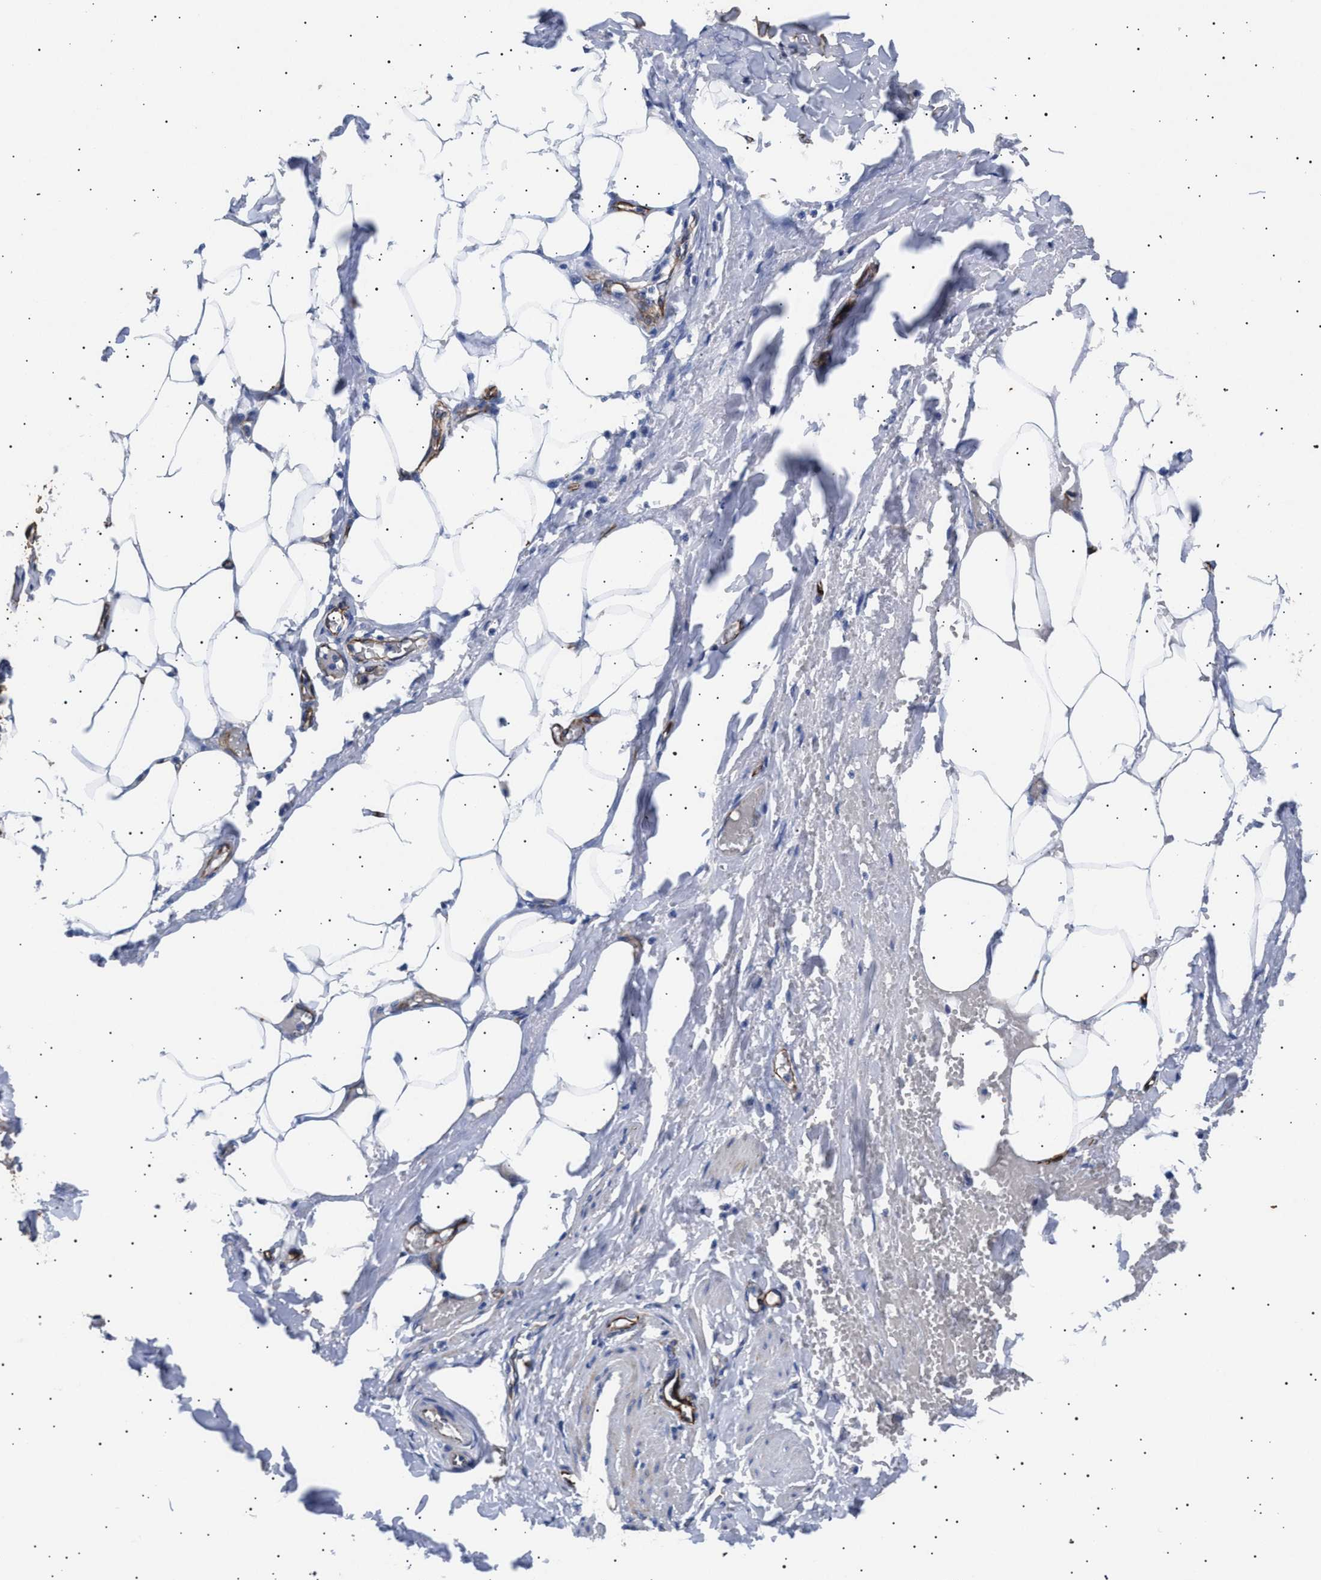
{"staining": {"intensity": "negative", "quantity": "none", "location": "none"}, "tissue": "adipose tissue", "cell_type": "Adipocytes", "image_type": "normal", "snomed": [{"axis": "morphology", "description": "Normal tissue, NOS"}, {"axis": "topography", "description": "Soft tissue"}, {"axis": "topography", "description": "Vascular tissue"}], "caption": "A high-resolution micrograph shows immunohistochemistry (IHC) staining of benign adipose tissue, which reveals no significant expression in adipocytes. (DAB immunohistochemistry (IHC), high magnification).", "gene": "OLFML2A", "patient": {"sex": "female", "age": 35}}